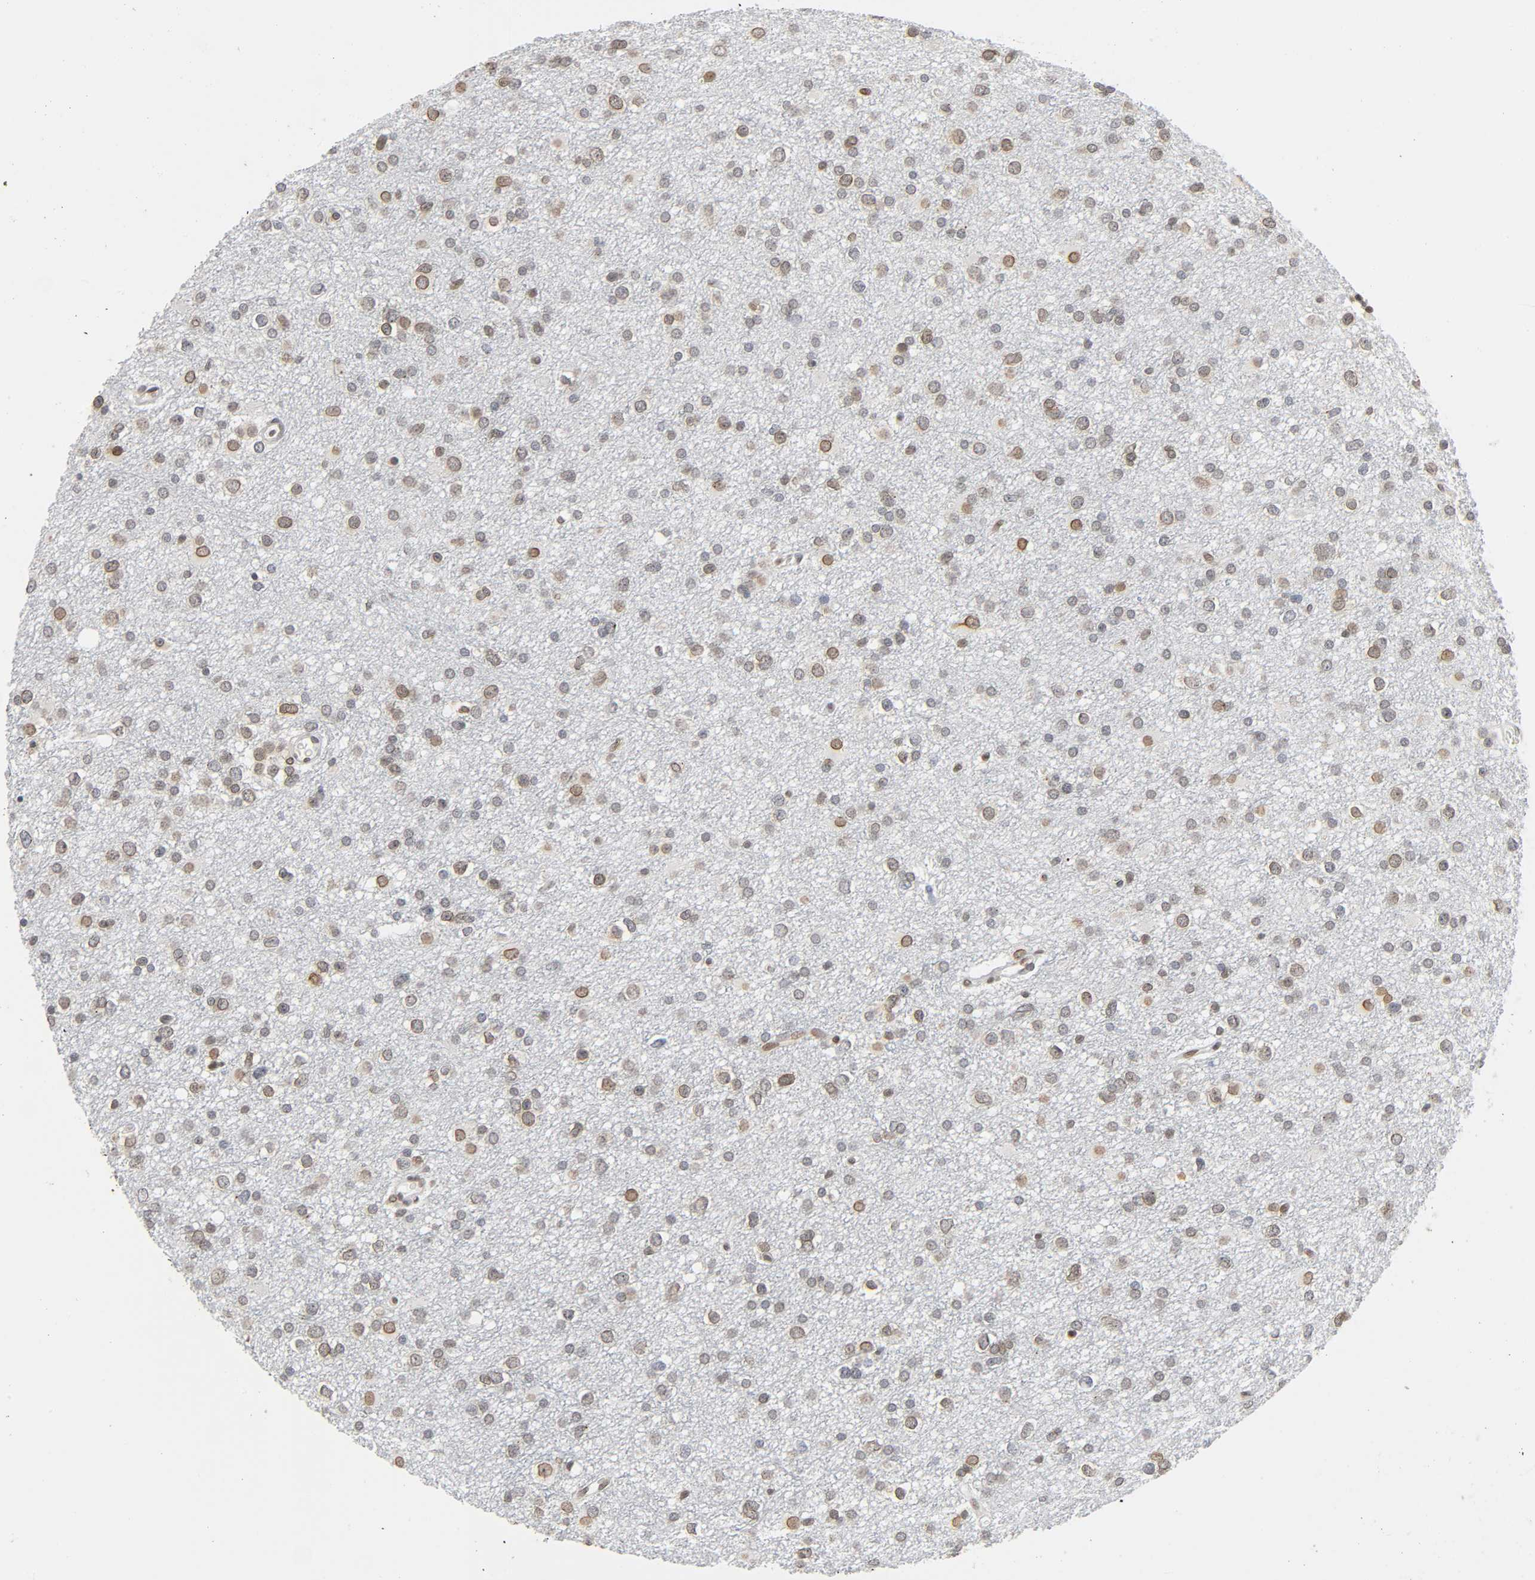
{"staining": {"intensity": "moderate", "quantity": "25%-75%", "location": "nuclear"}, "tissue": "glioma", "cell_type": "Tumor cells", "image_type": "cancer", "snomed": [{"axis": "morphology", "description": "Glioma, malignant, Low grade"}, {"axis": "topography", "description": "Brain"}], "caption": "The micrograph reveals immunohistochemical staining of glioma. There is moderate nuclear staining is identified in approximately 25%-75% of tumor cells.", "gene": "SUMO1", "patient": {"sex": "male", "age": 42}}